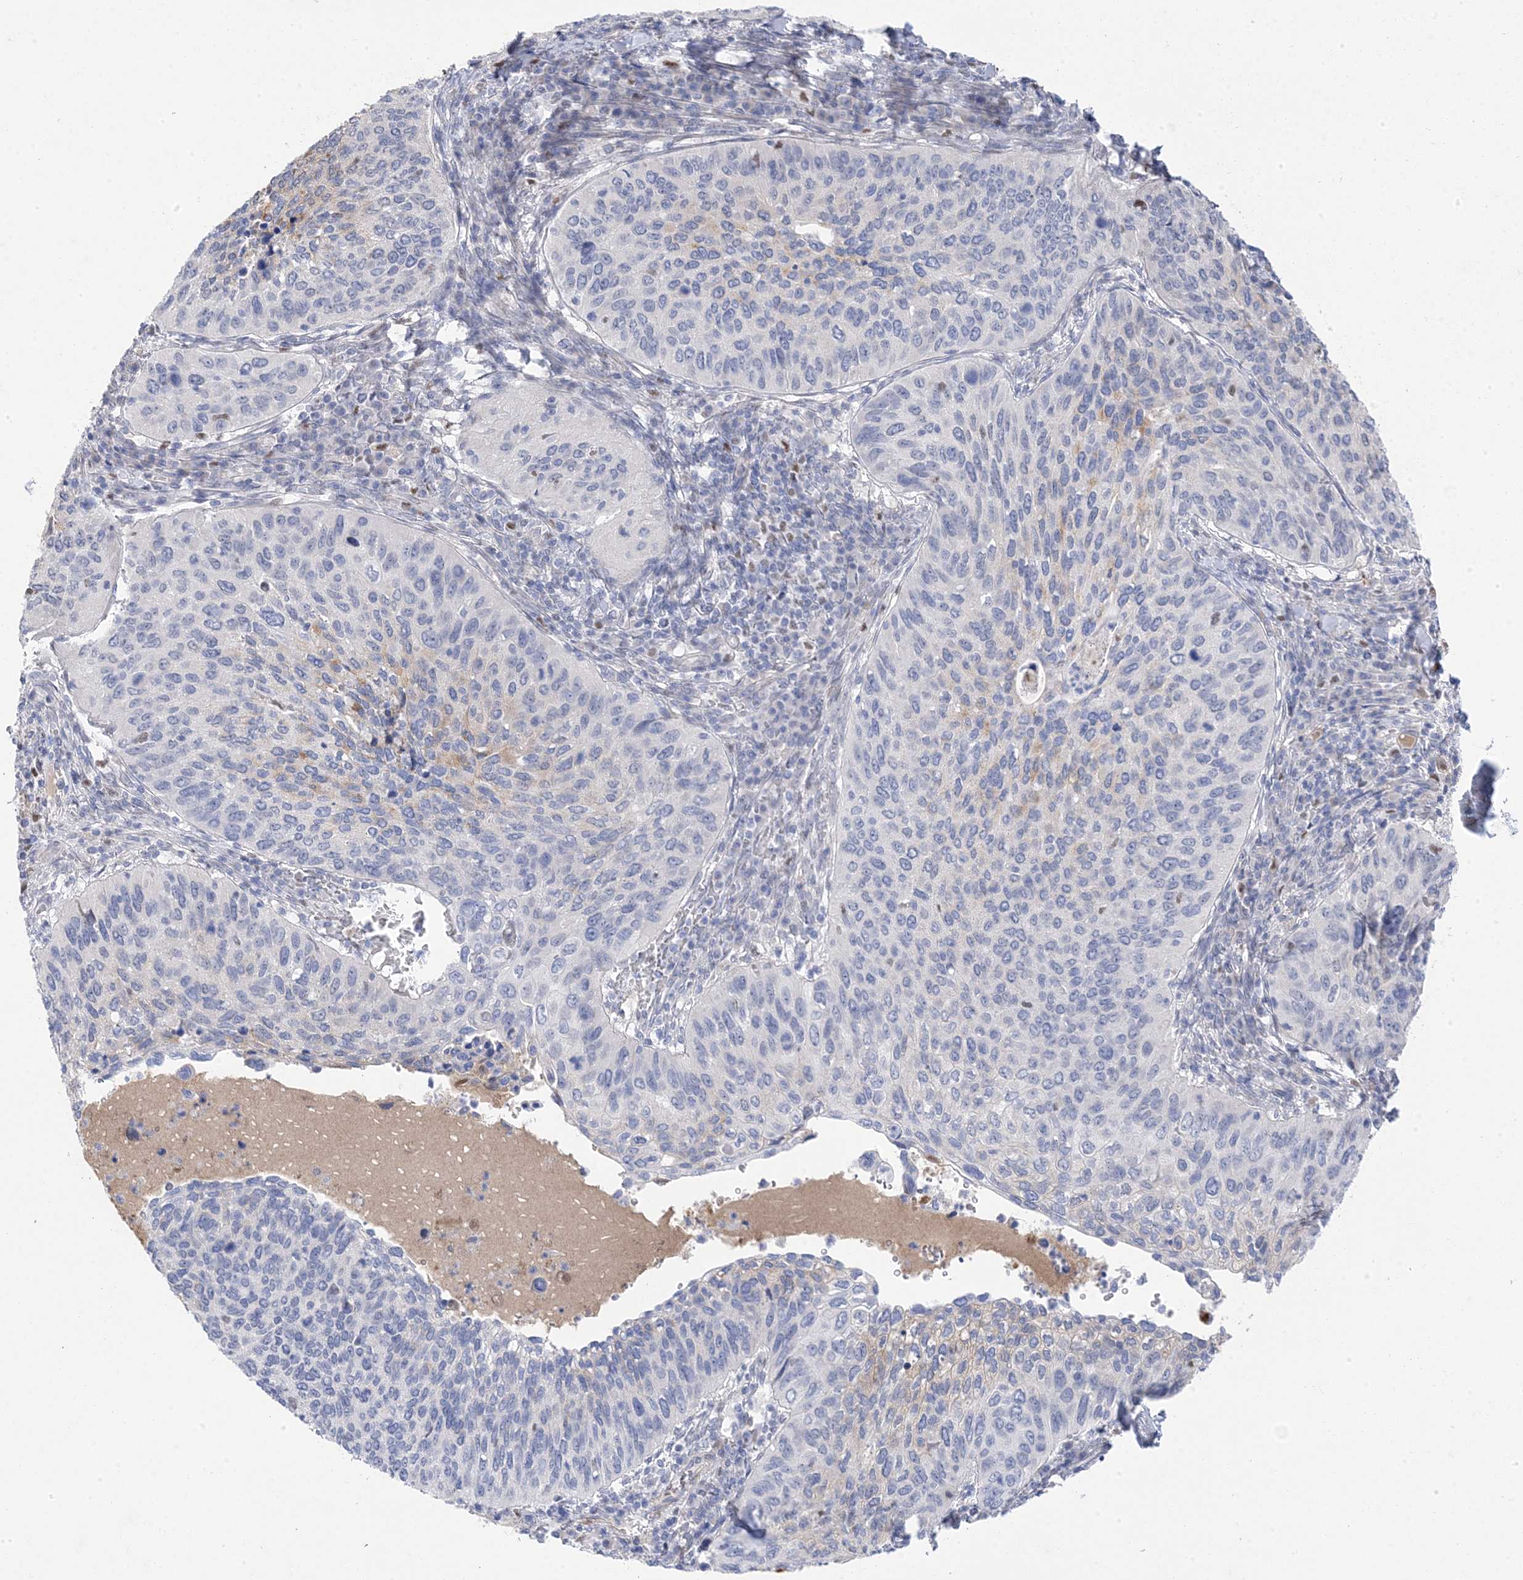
{"staining": {"intensity": "negative", "quantity": "none", "location": "none"}, "tissue": "cervical cancer", "cell_type": "Tumor cells", "image_type": "cancer", "snomed": [{"axis": "morphology", "description": "Squamous cell carcinoma, NOS"}, {"axis": "topography", "description": "Cervix"}], "caption": "Immunohistochemistry micrograph of human cervical squamous cell carcinoma stained for a protein (brown), which demonstrates no positivity in tumor cells.", "gene": "GTPBP6", "patient": {"sex": "female", "age": 38}}